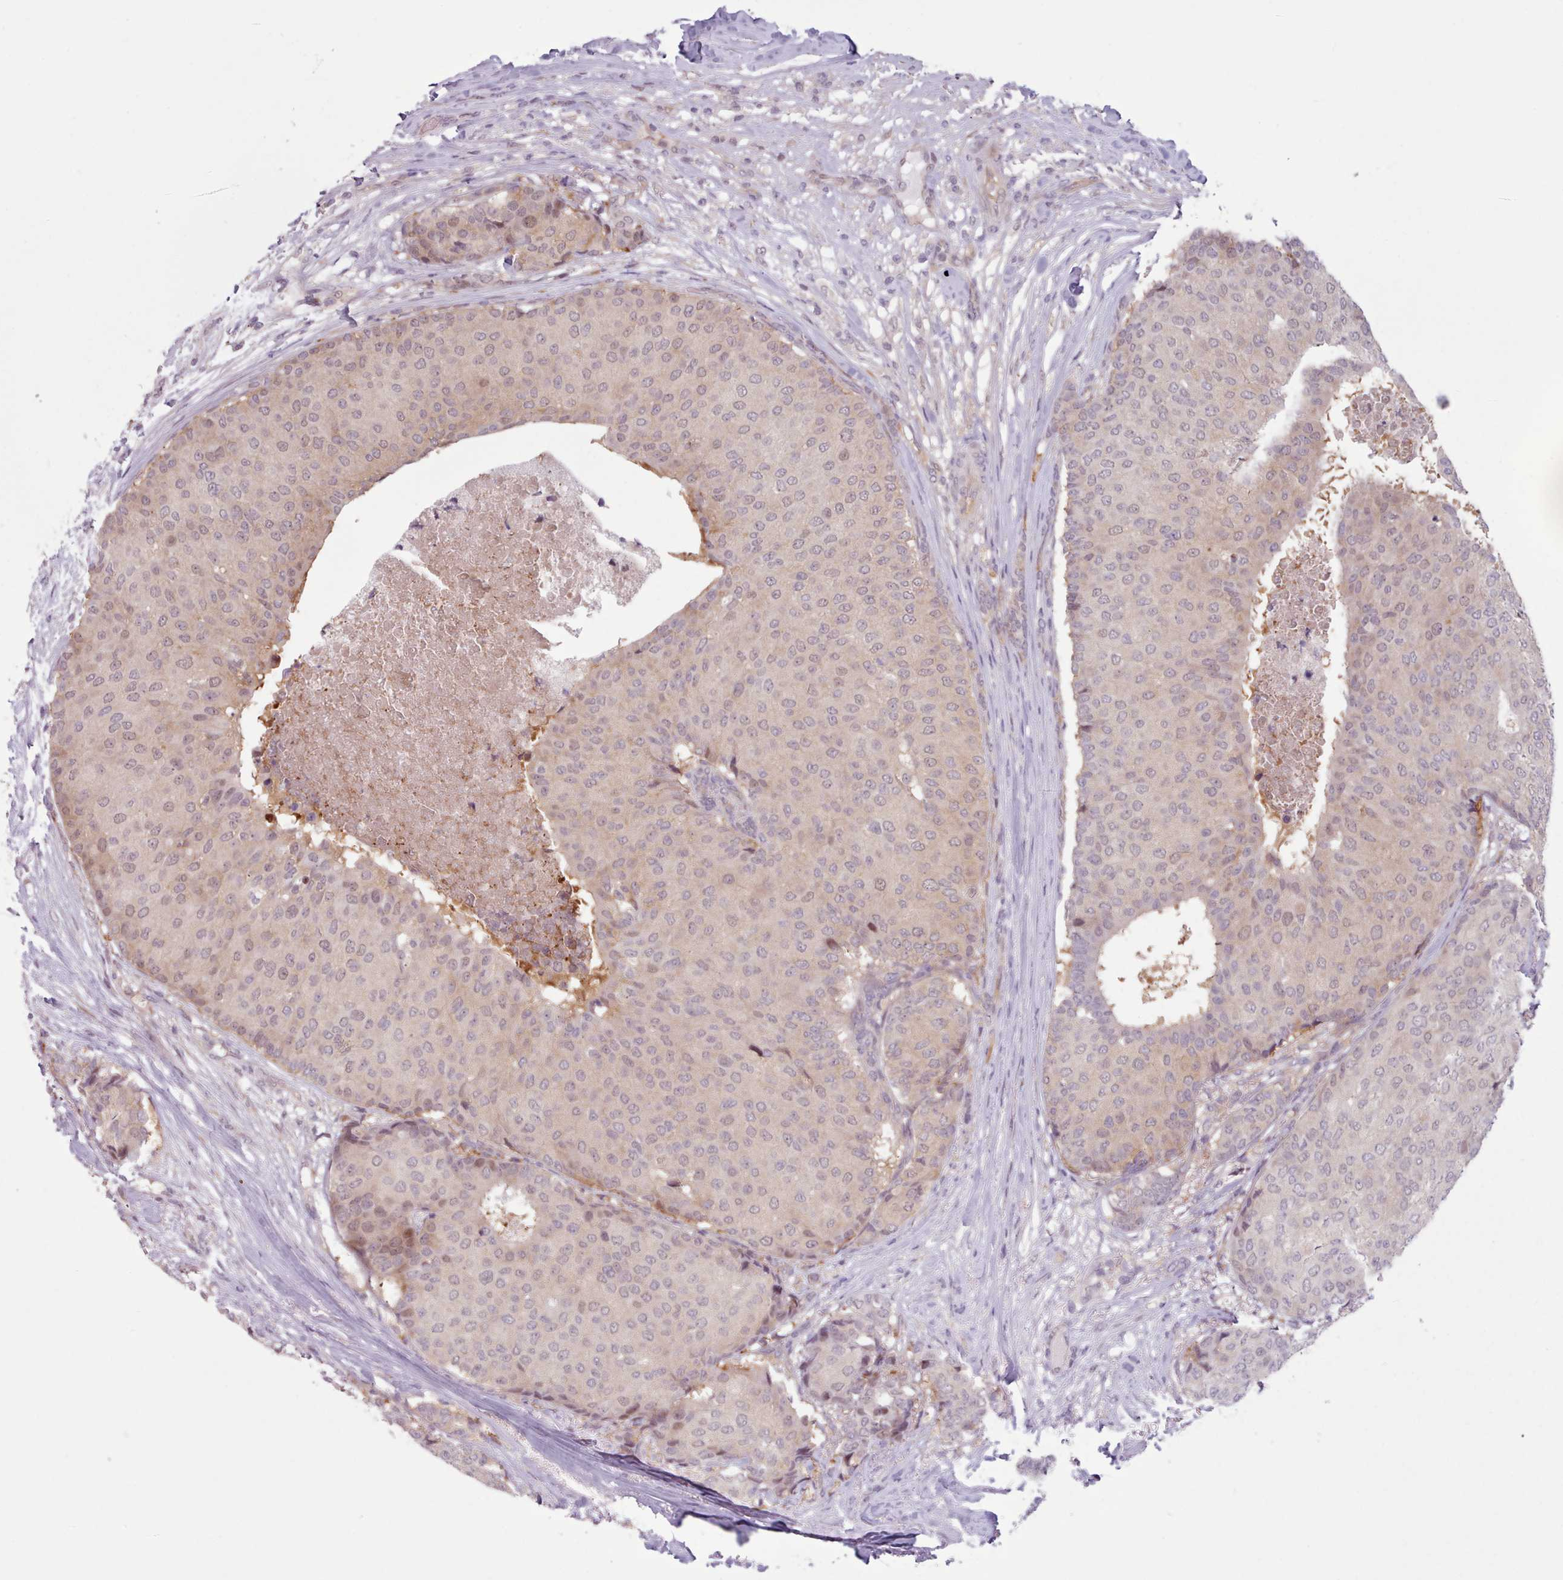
{"staining": {"intensity": "weak", "quantity": "<25%", "location": "cytoplasmic/membranous"}, "tissue": "breast cancer", "cell_type": "Tumor cells", "image_type": "cancer", "snomed": [{"axis": "morphology", "description": "Duct carcinoma"}, {"axis": "topography", "description": "Breast"}], "caption": "The histopathology image demonstrates no staining of tumor cells in breast cancer (invasive ductal carcinoma). (Stains: DAB (3,3'-diaminobenzidine) immunohistochemistry (IHC) with hematoxylin counter stain, Microscopy: brightfield microscopy at high magnification).", "gene": "KBTBD7", "patient": {"sex": "female", "age": 75}}